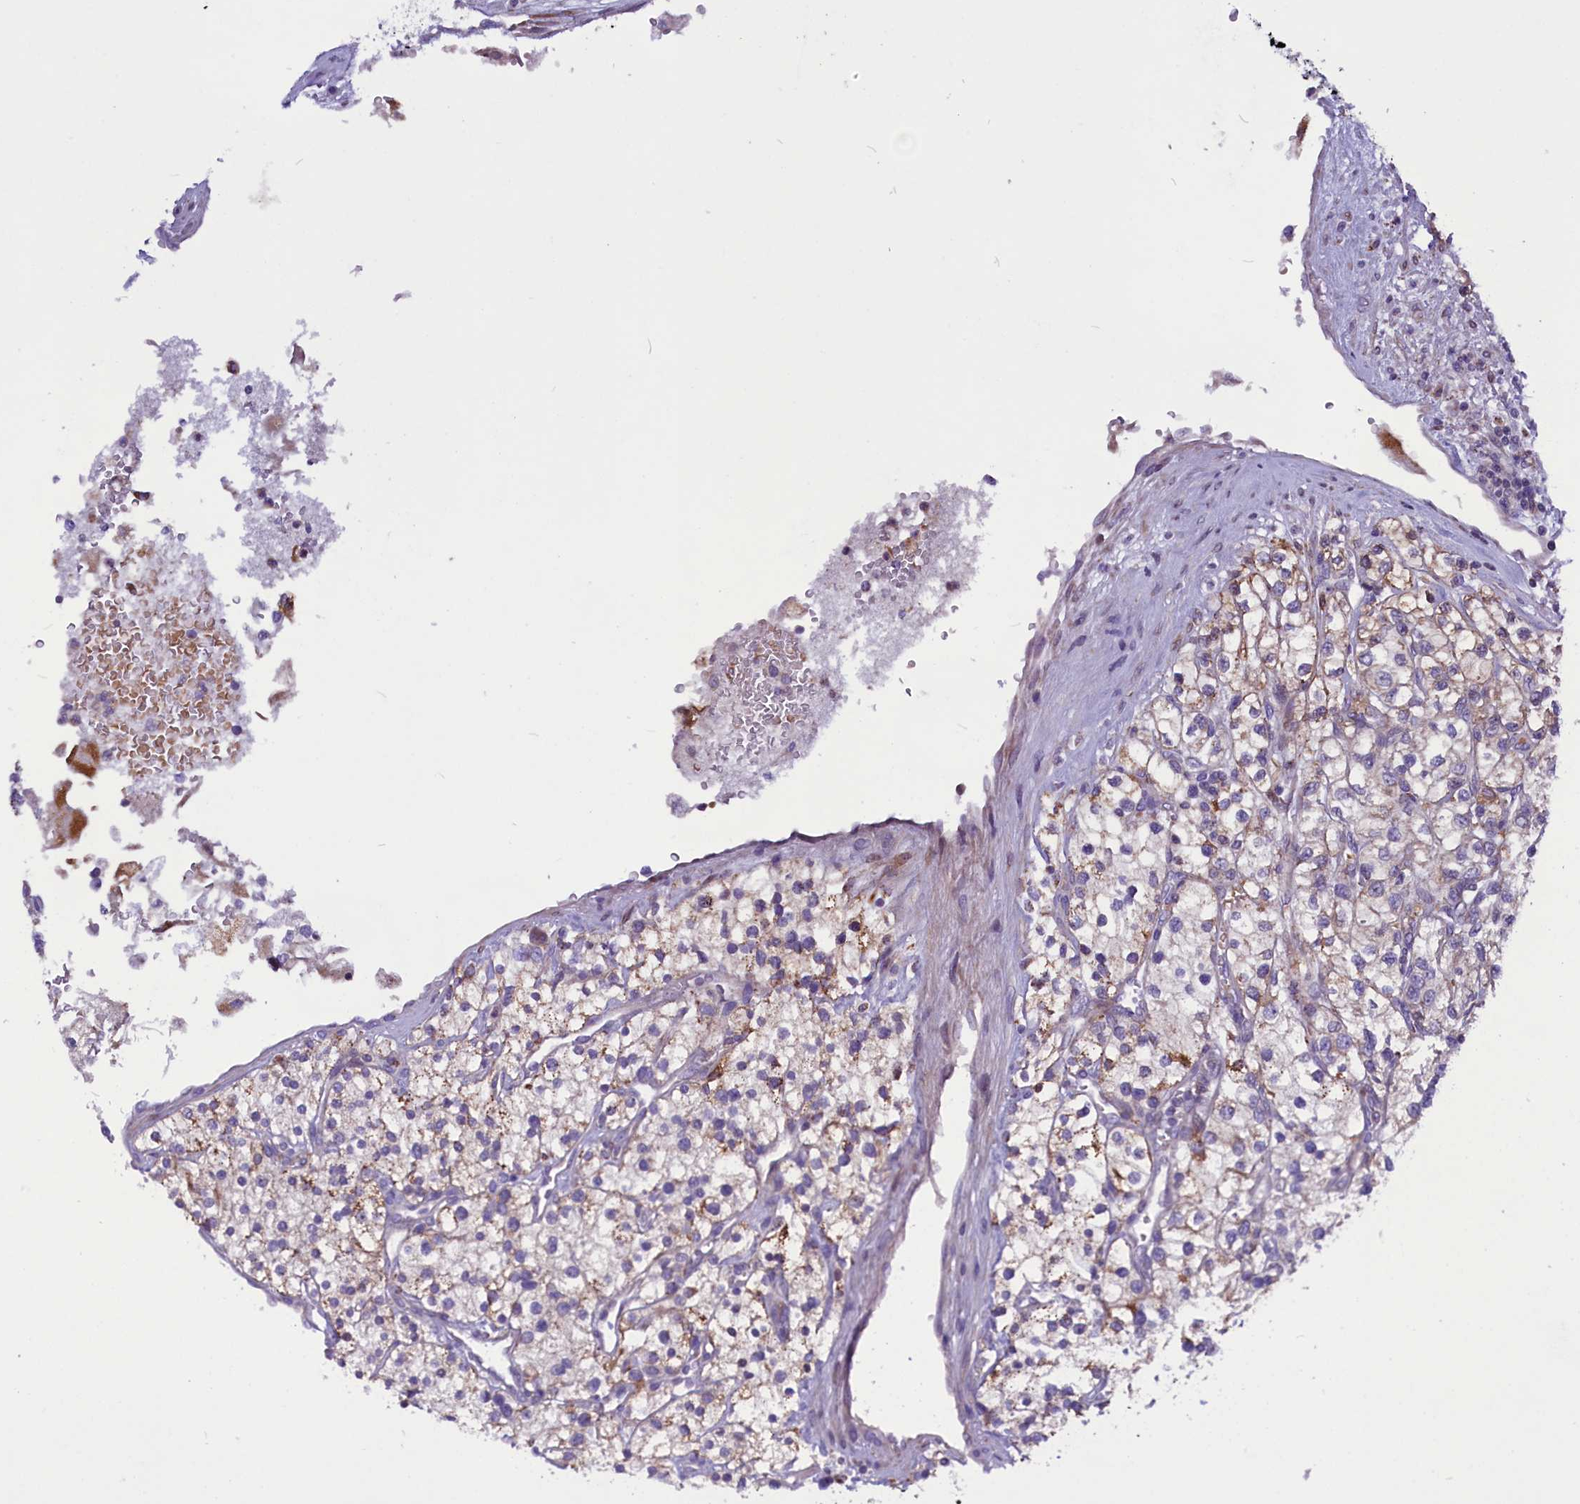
{"staining": {"intensity": "weak", "quantity": "<25%", "location": "cytoplasmic/membranous"}, "tissue": "renal cancer", "cell_type": "Tumor cells", "image_type": "cancer", "snomed": [{"axis": "morphology", "description": "Adenocarcinoma, NOS"}, {"axis": "topography", "description": "Kidney"}], "caption": "A high-resolution photomicrograph shows immunohistochemistry (IHC) staining of adenocarcinoma (renal), which displays no significant expression in tumor cells. (DAB immunohistochemistry (IHC) visualized using brightfield microscopy, high magnification).", "gene": "MIEF2", "patient": {"sex": "male", "age": 80}}